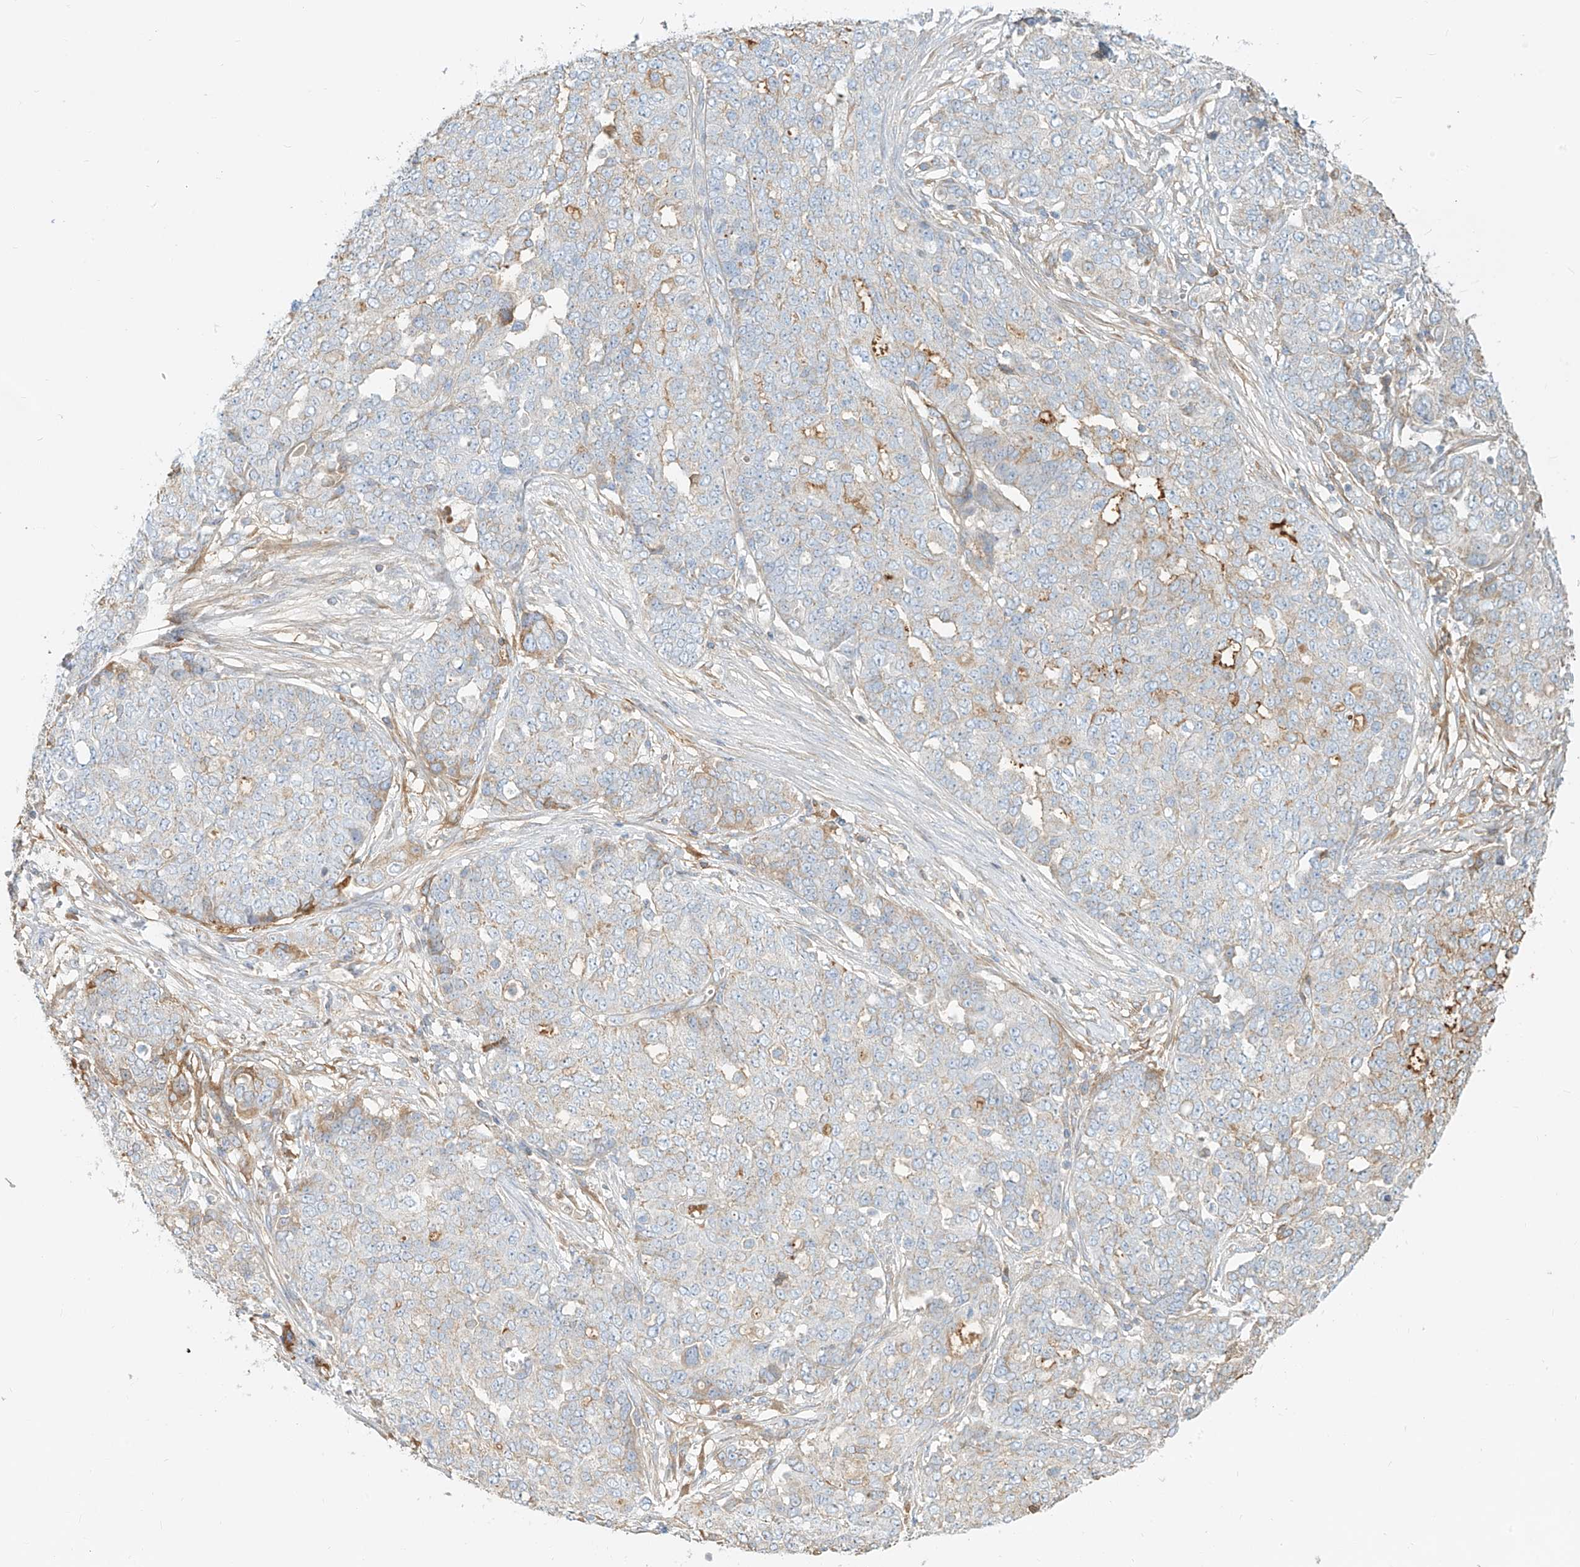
{"staining": {"intensity": "moderate", "quantity": "<25%", "location": "cytoplasmic/membranous"}, "tissue": "ovarian cancer", "cell_type": "Tumor cells", "image_type": "cancer", "snomed": [{"axis": "morphology", "description": "Cystadenocarcinoma, serous, NOS"}, {"axis": "topography", "description": "Soft tissue"}, {"axis": "topography", "description": "Ovary"}], "caption": "Immunohistochemical staining of human serous cystadenocarcinoma (ovarian) exhibits low levels of moderate cytoplasmic/membranous protein expression in approximately <25% of tumor cells.", "gene": "OCSTAMP", "patient": {"sex": "female", "age": 57}}